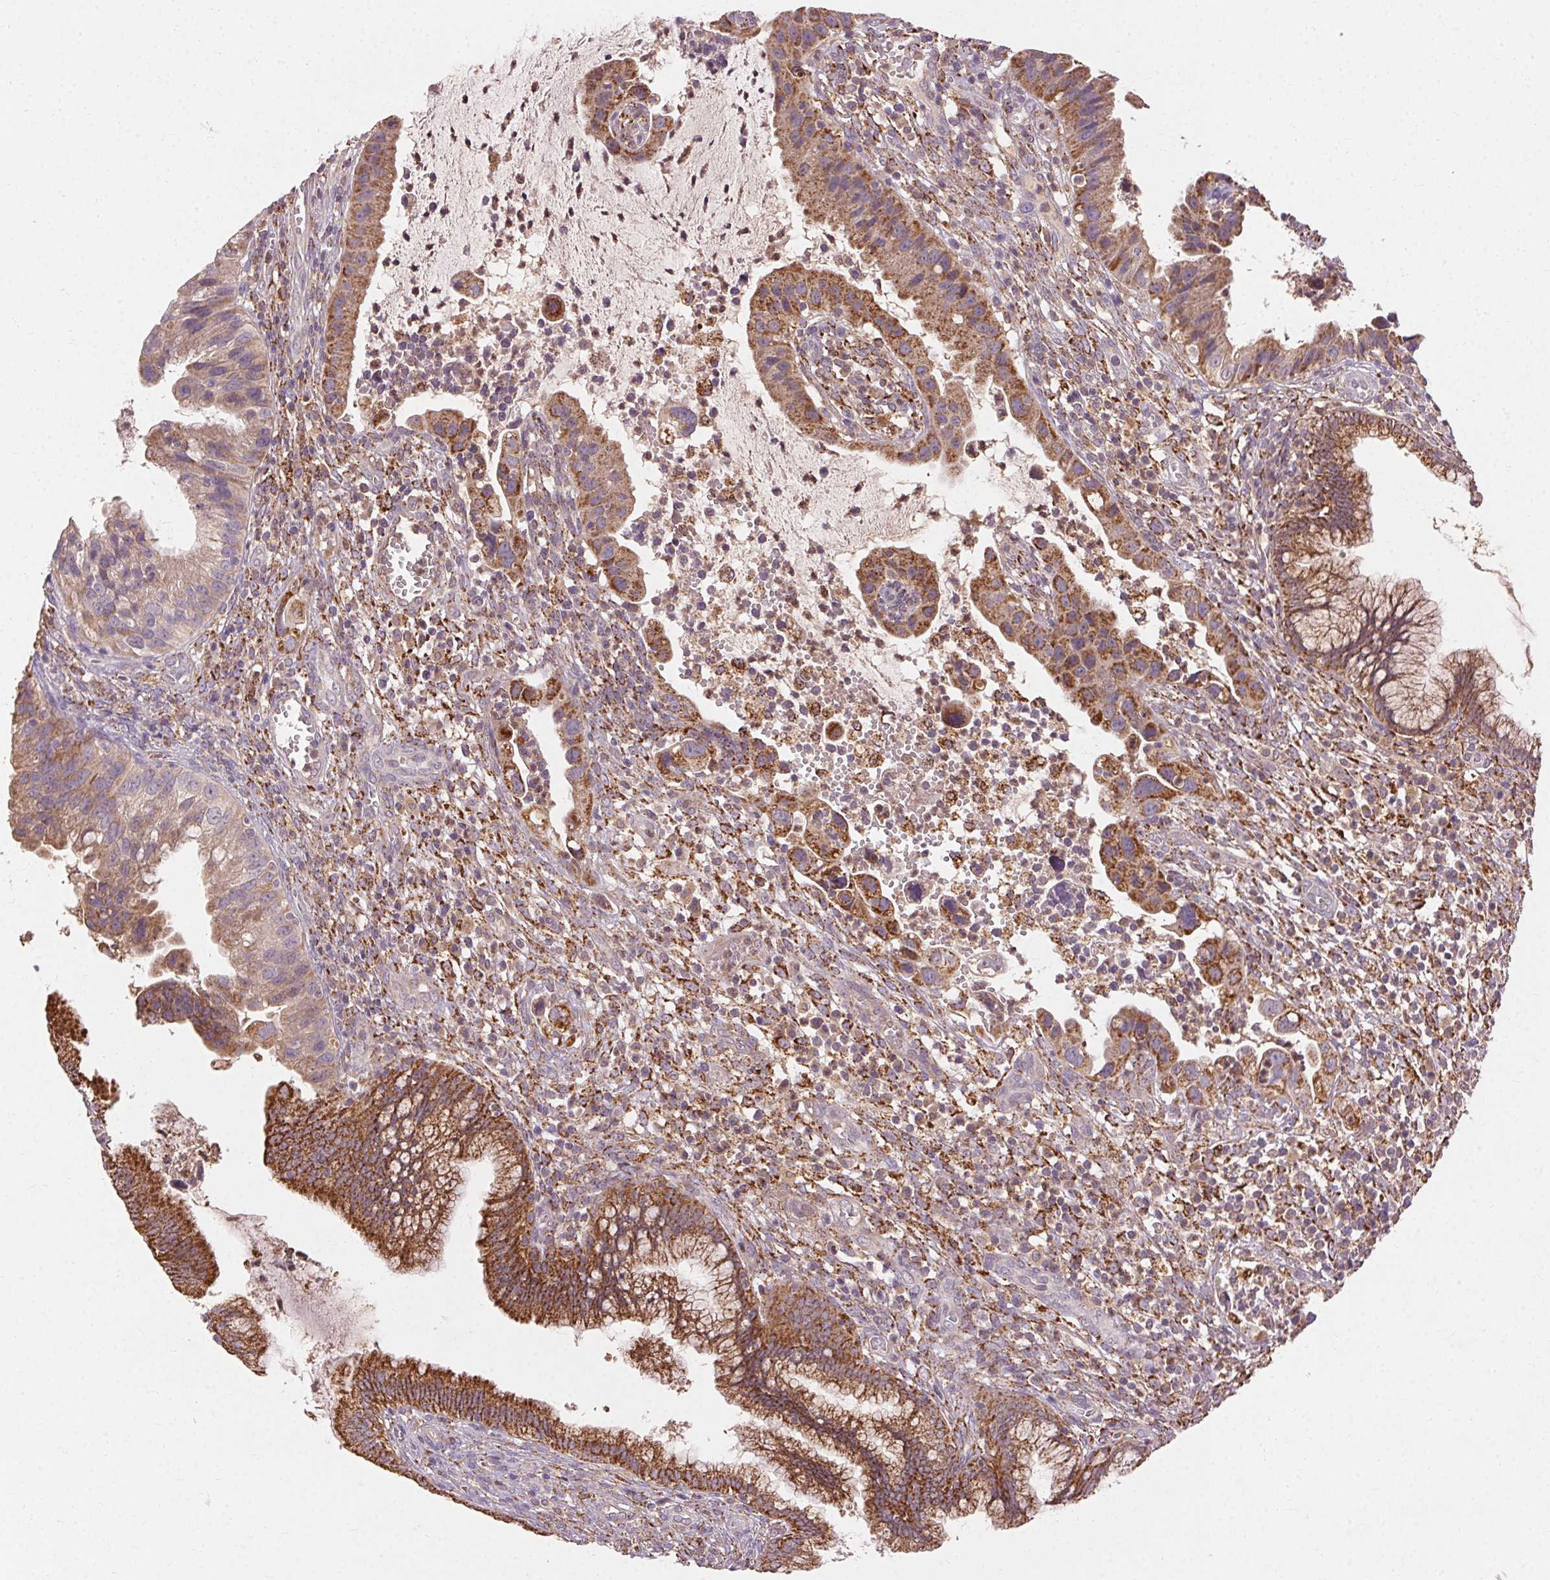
{"staining": {"intensity": "strong", "quantity": ">75%", "location": "cytoplasmic/membranous"}, "tissue": "cervical cancer", "cell_type": "Tumor cells", "image_type": "cancer", "snomed": [{"axis": "morphology", "description": "Adenocarcinoma, NOS"}, {"axis": "topography", "description": "Cervix"}], "caption": "Cervical cancer stained for a protein (brown) shows strong cytoplasmic/membranous positive positivity in approximately >75% of tumor cells.", "gene": "REP15", "patient": {"sex": "female", "age": 34}}